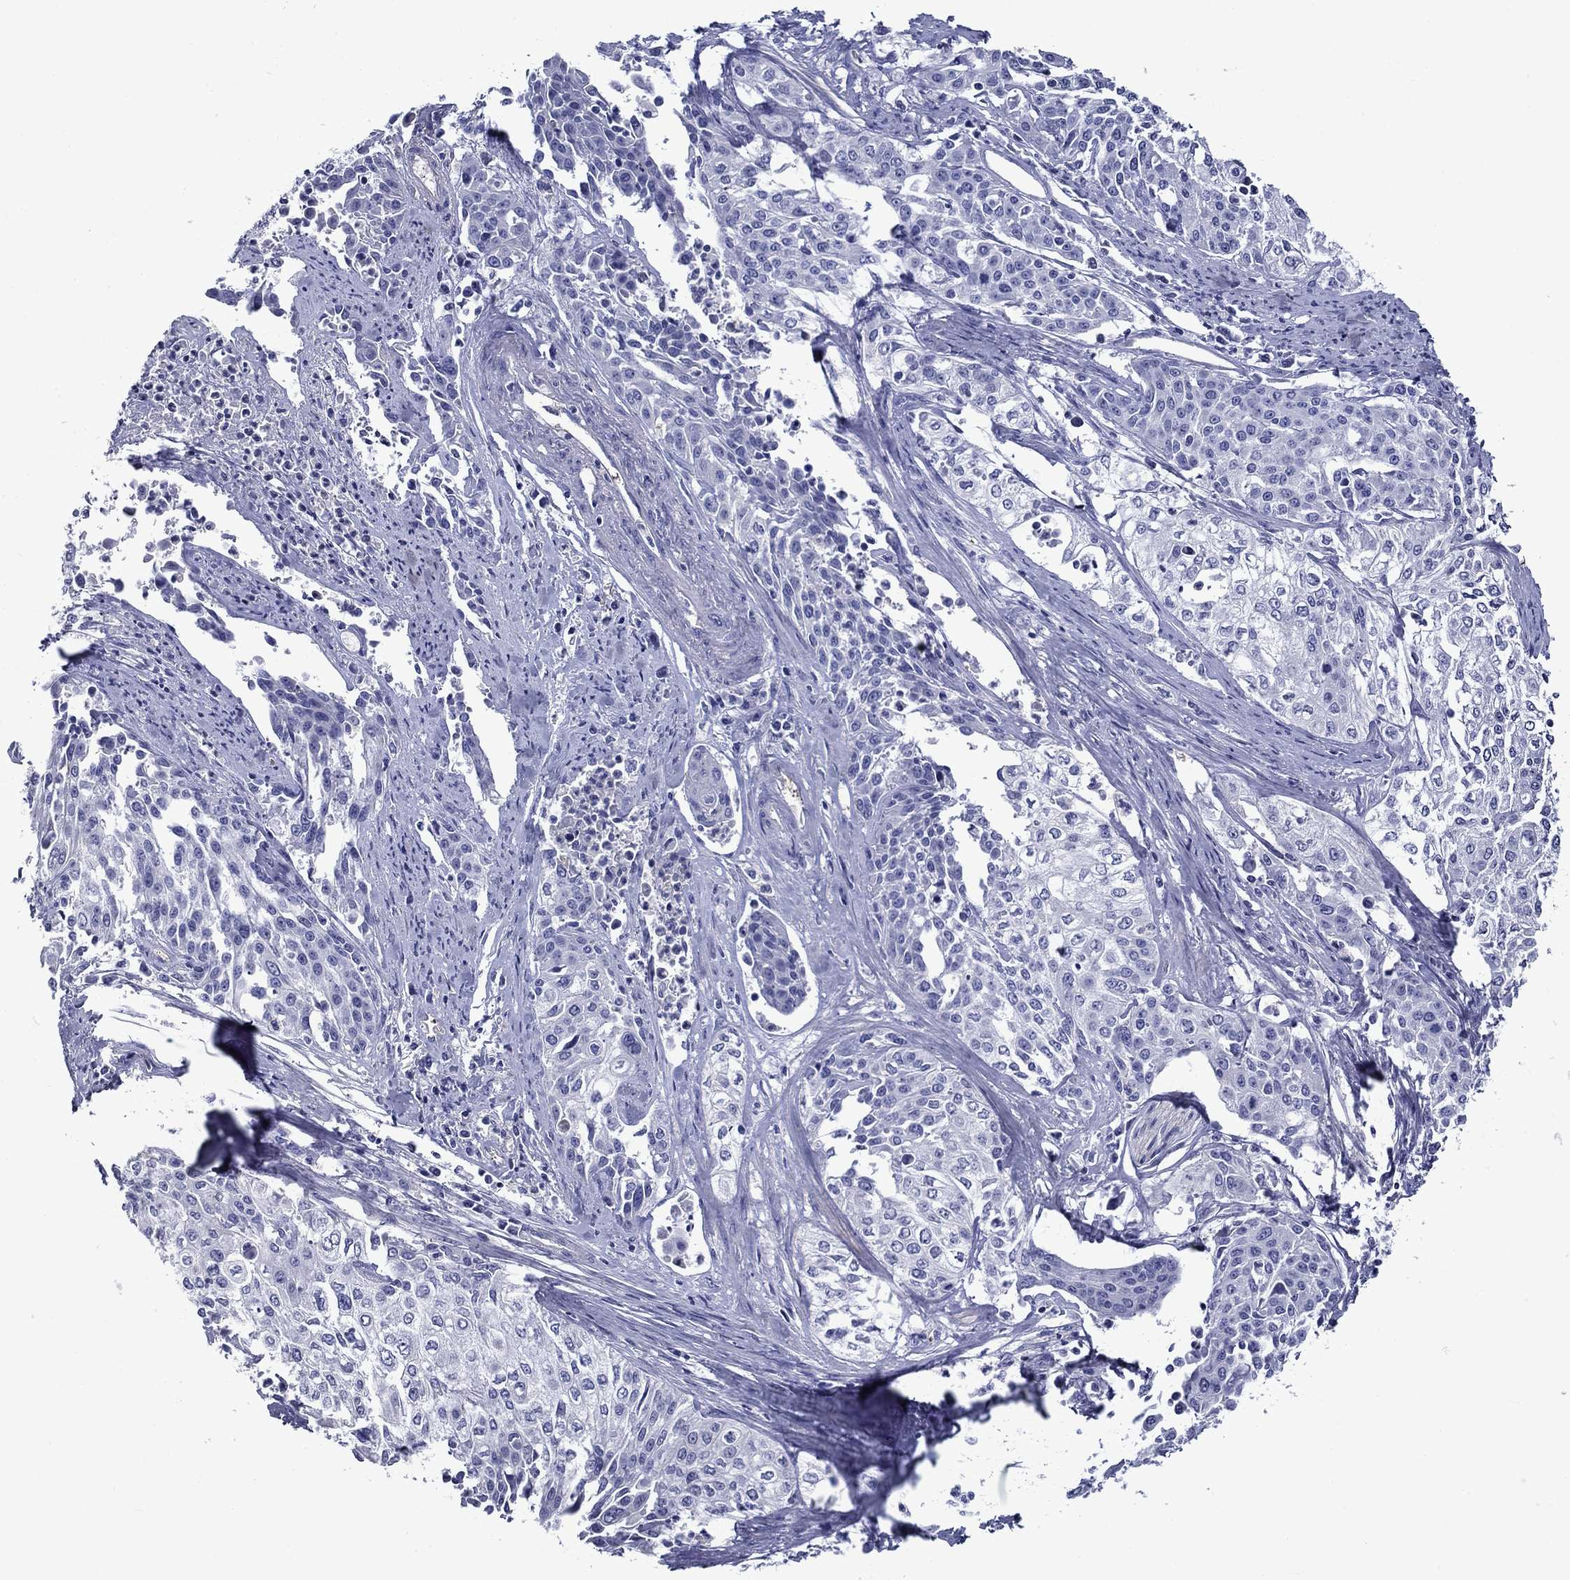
{"staining": {"intensity": "negative", "quantity": "none", "location": "none"}, "tissue": "cervical cancer", "cell_type": "Tumor cells", "image_type": "cancer", "snomed": [{"axis": "morphology", "description": "Squamous cell carcinoma, NOS"}, {"axis": "topography", "description": "Cervix"}], "caption": "Immunohistochemical staining of human cervical cancer exhibits no significant positivity in tumor cells.", "gene": "CNDP1", "patient": {"sex": "female", "age": 39}}